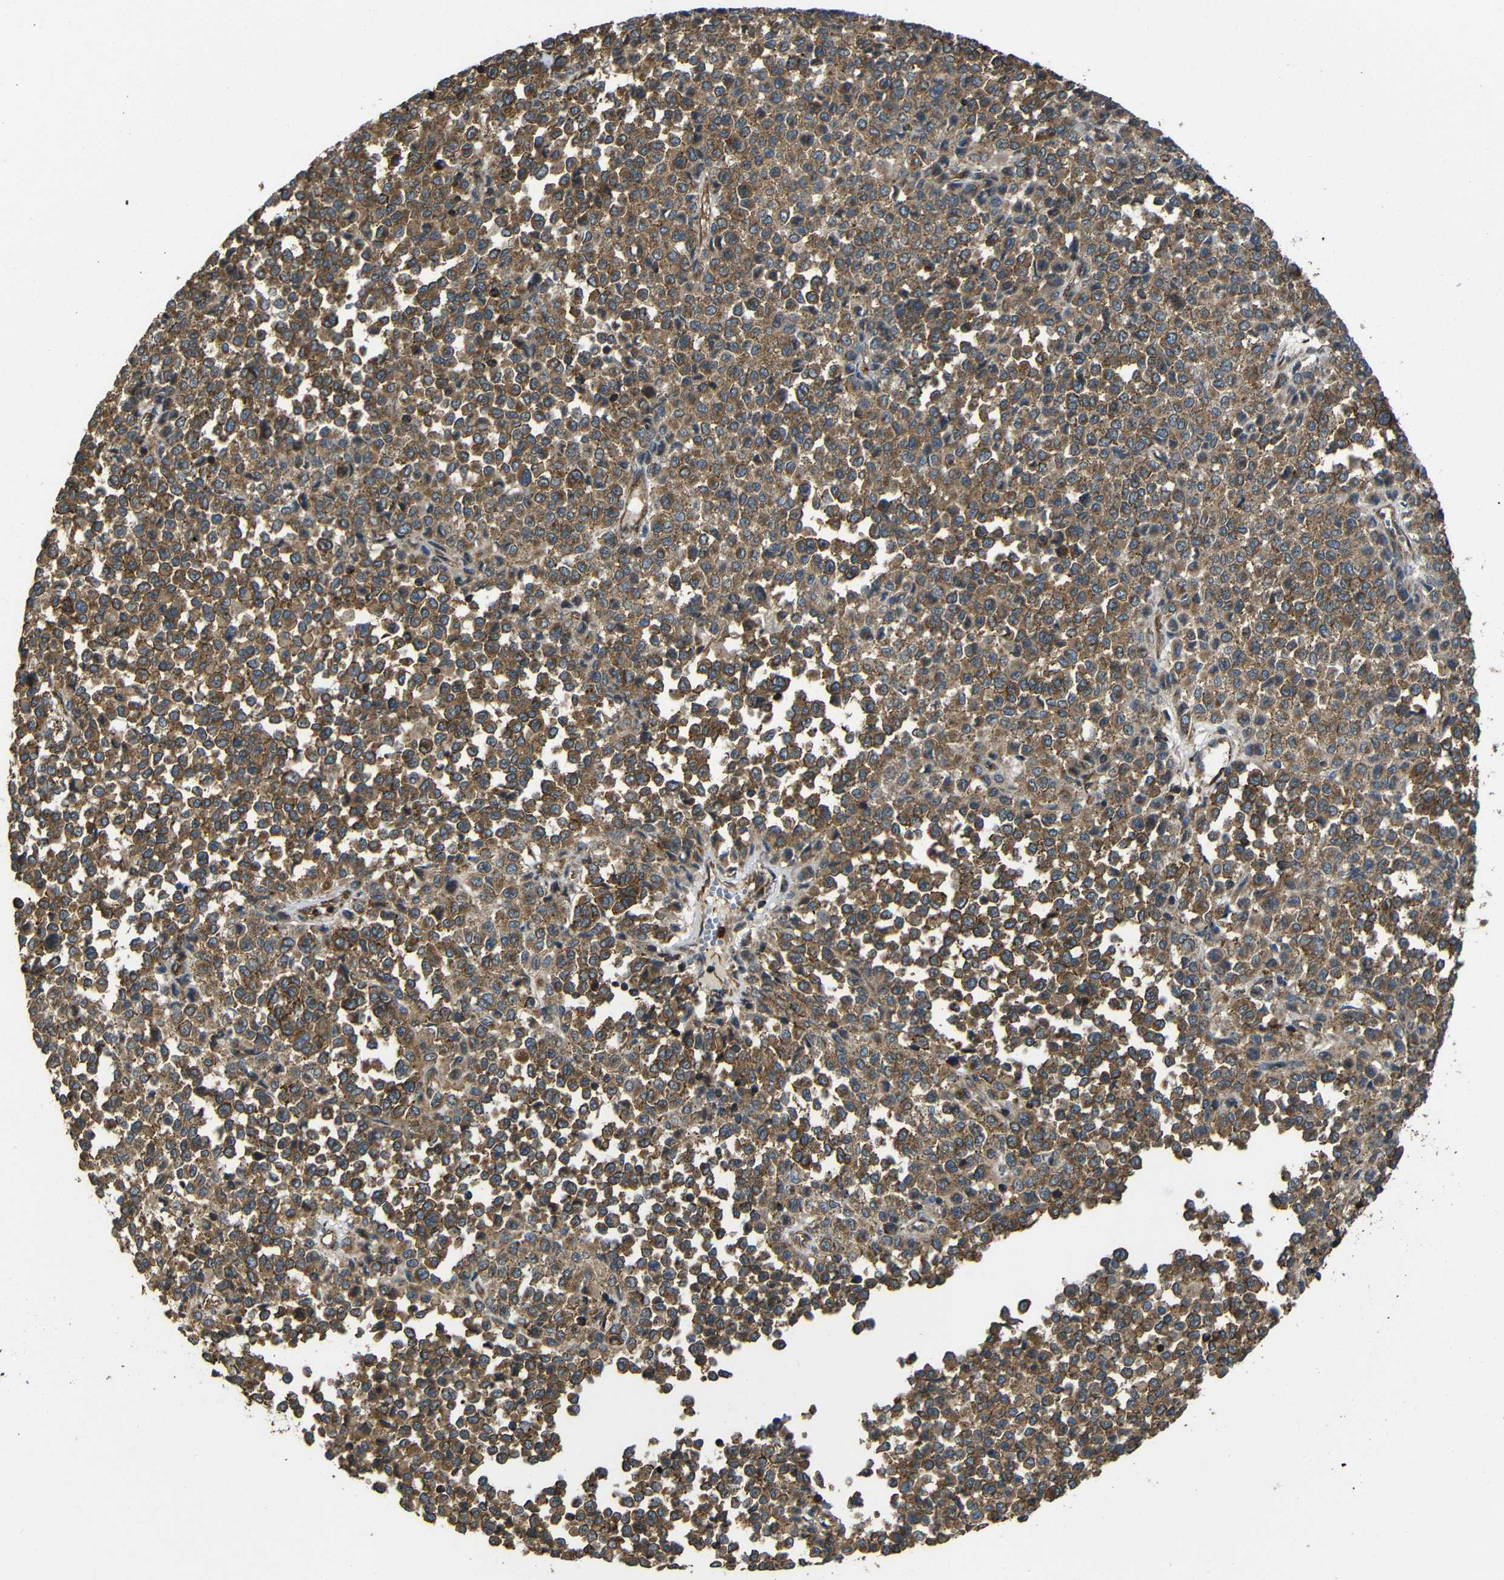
{"staining": {"intensity": "moderate", "quantity": ">75%", "location": "cytoplasmic/membranous"}, "tissue": "melanoma", "cell_type": "Tumor cells", "image_type": "cancer", "snomed": [{"axis": "morphology", "description": "Malignant melanoma, Metastatic site"}, {"axis": "topography", "description": "Pancreas"}], "caption": "Human melanoma stained for a protein (brown) shows moderate cytoplasmic/membranous positive expression in approximately >75% of tumor cells.", "gene": "PTCH1", "patient": {"sex": "female", "age": 30}}